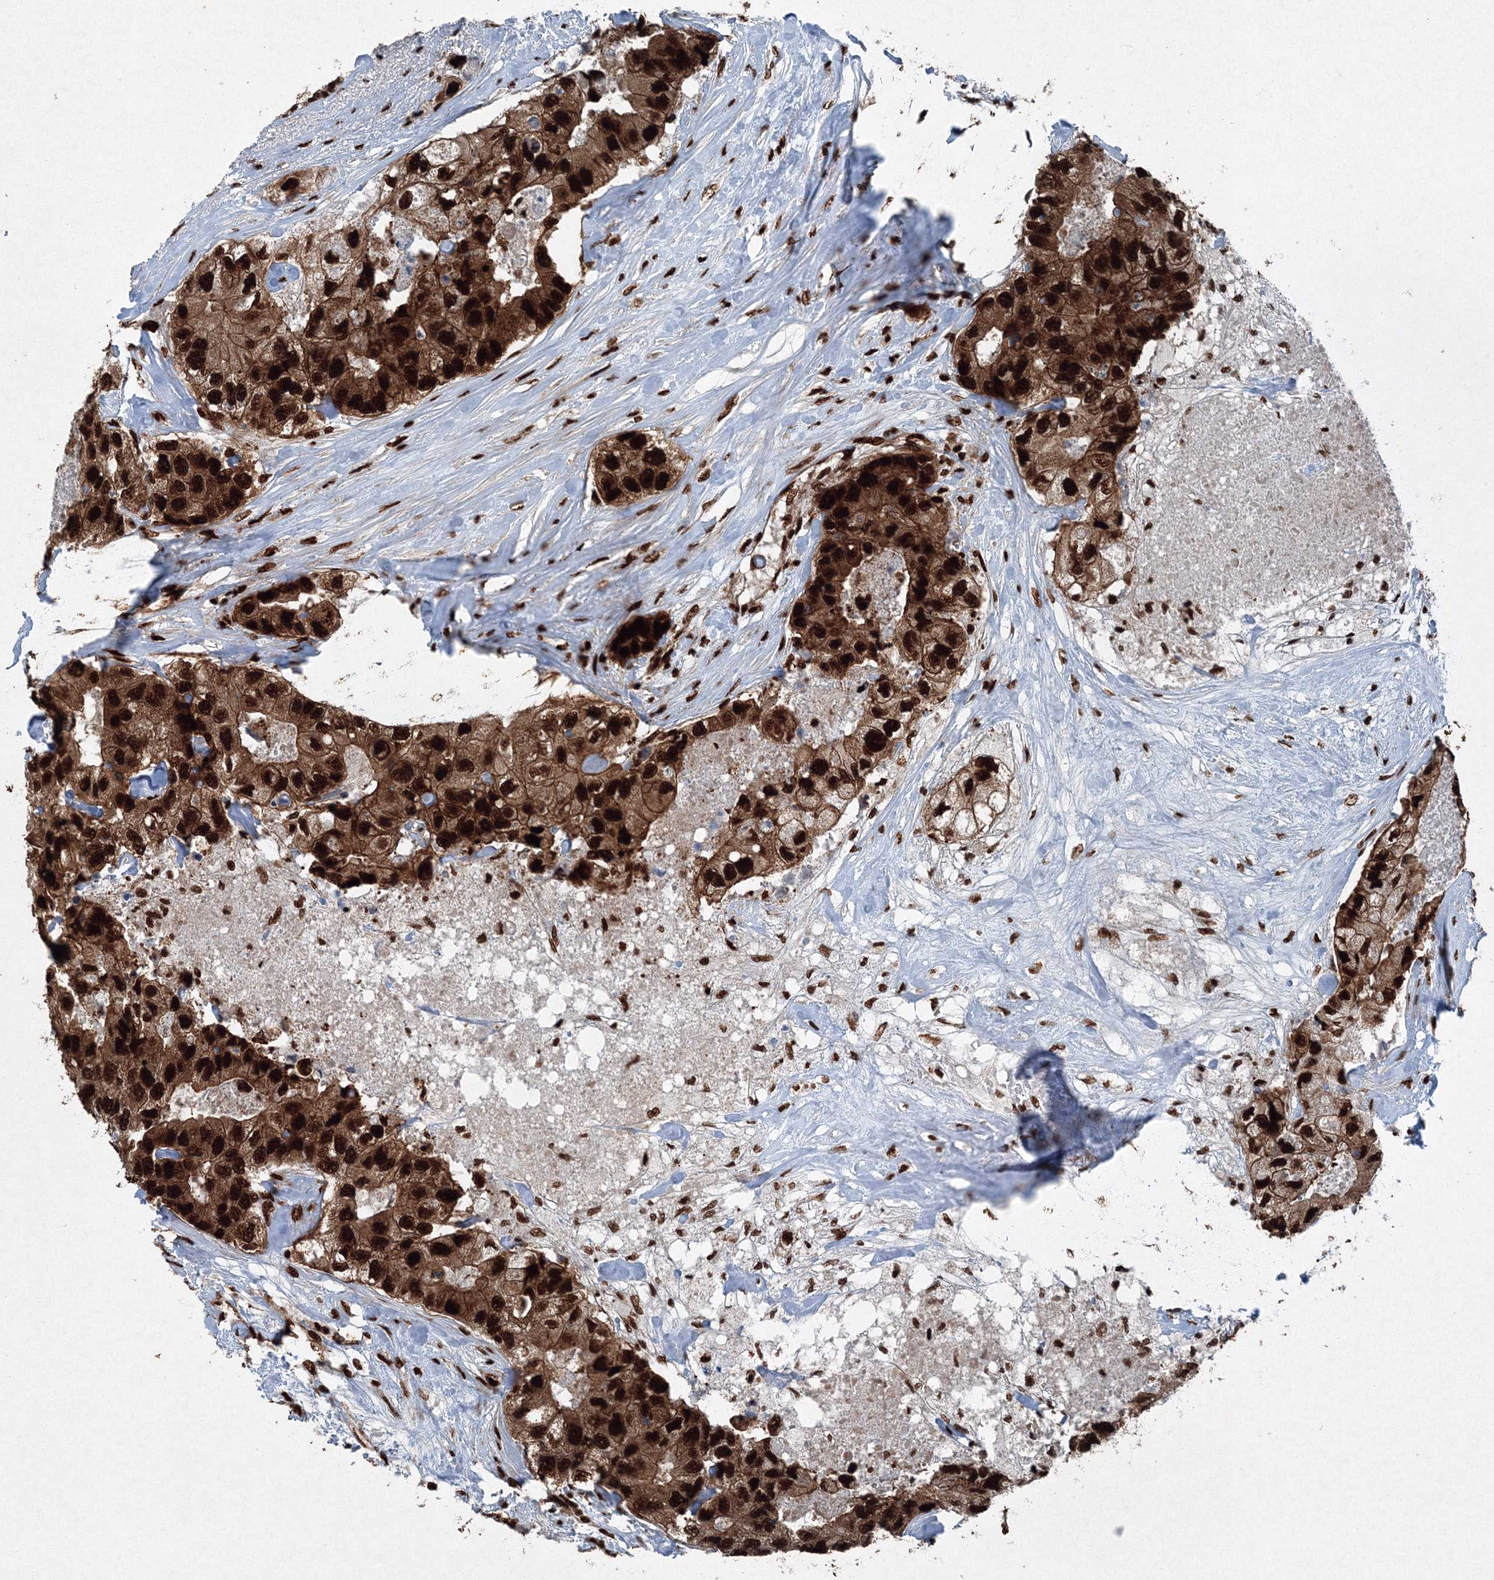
{"staining": {"intensity": "strong", "quantity": ">75%", "location": "cytoplasmic/membranous,nuclear"}, "tissue": "breast cancer", "cell_type": "Tumor cells", "image_type": "cancer", "snomed": [{"axis": "morphology", "description": "Duct carcinoma"}, {"axis": "topography", "description": "Breast"}], "caption": "Brown immunohistochemical staining in breast cancer (infiltrating ductal carcinoma) exhibits strong cytoplasmic/membranous and nuclear expression in approximately >75% of tumor cells. The protein of interest is stained brown, and the nuclei are stained in blue (DAB (3,3'-diaminobenzidine) IHC with brightfield microscopy, high magnification).", "gene": "SNRPC", "patient": {"sex": "female", "age": 62}}